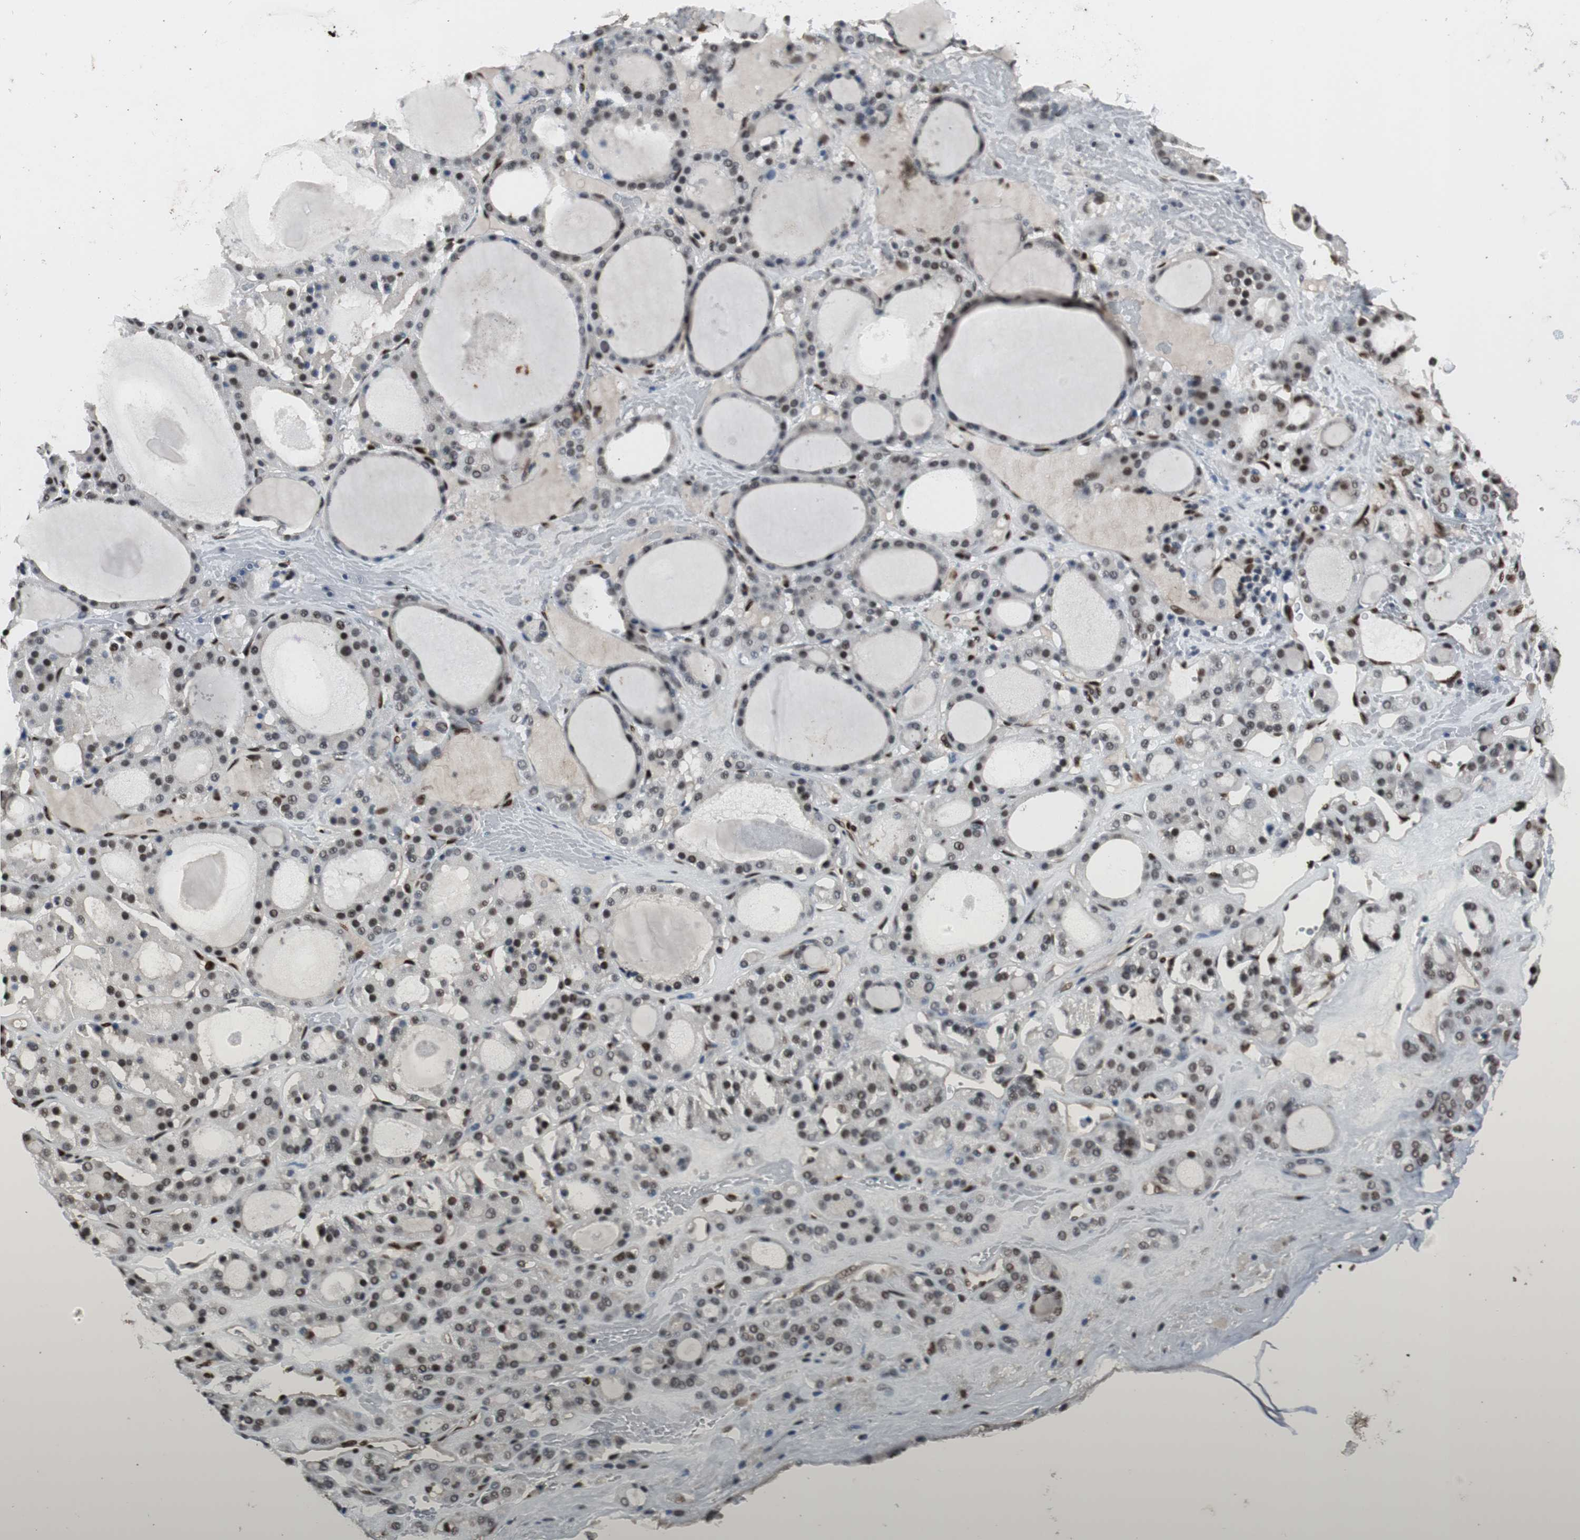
{"staining": {"intensity": "moderate", "quantity": "25%-75%", "location": "nuclear"}, "tissue": "thyroid gland", "cell_type": "Glandular cells", "image_type": "normal", "snomed": [{"axis": "morphology", "description": "Normal tissue, NOS"}, {"axis": "morphology", "description": "Carcinoma, NOS"}, {"axis": "topography", "description": "Thyroid gland"}], "caption": "Normal thyroid gland reveals moderate nuclear expression in about 25%-75% of glandular cells, visualized by immunohistochemistry.", "gene": "PML", "patient": {"sex": "female", "age": 86}}